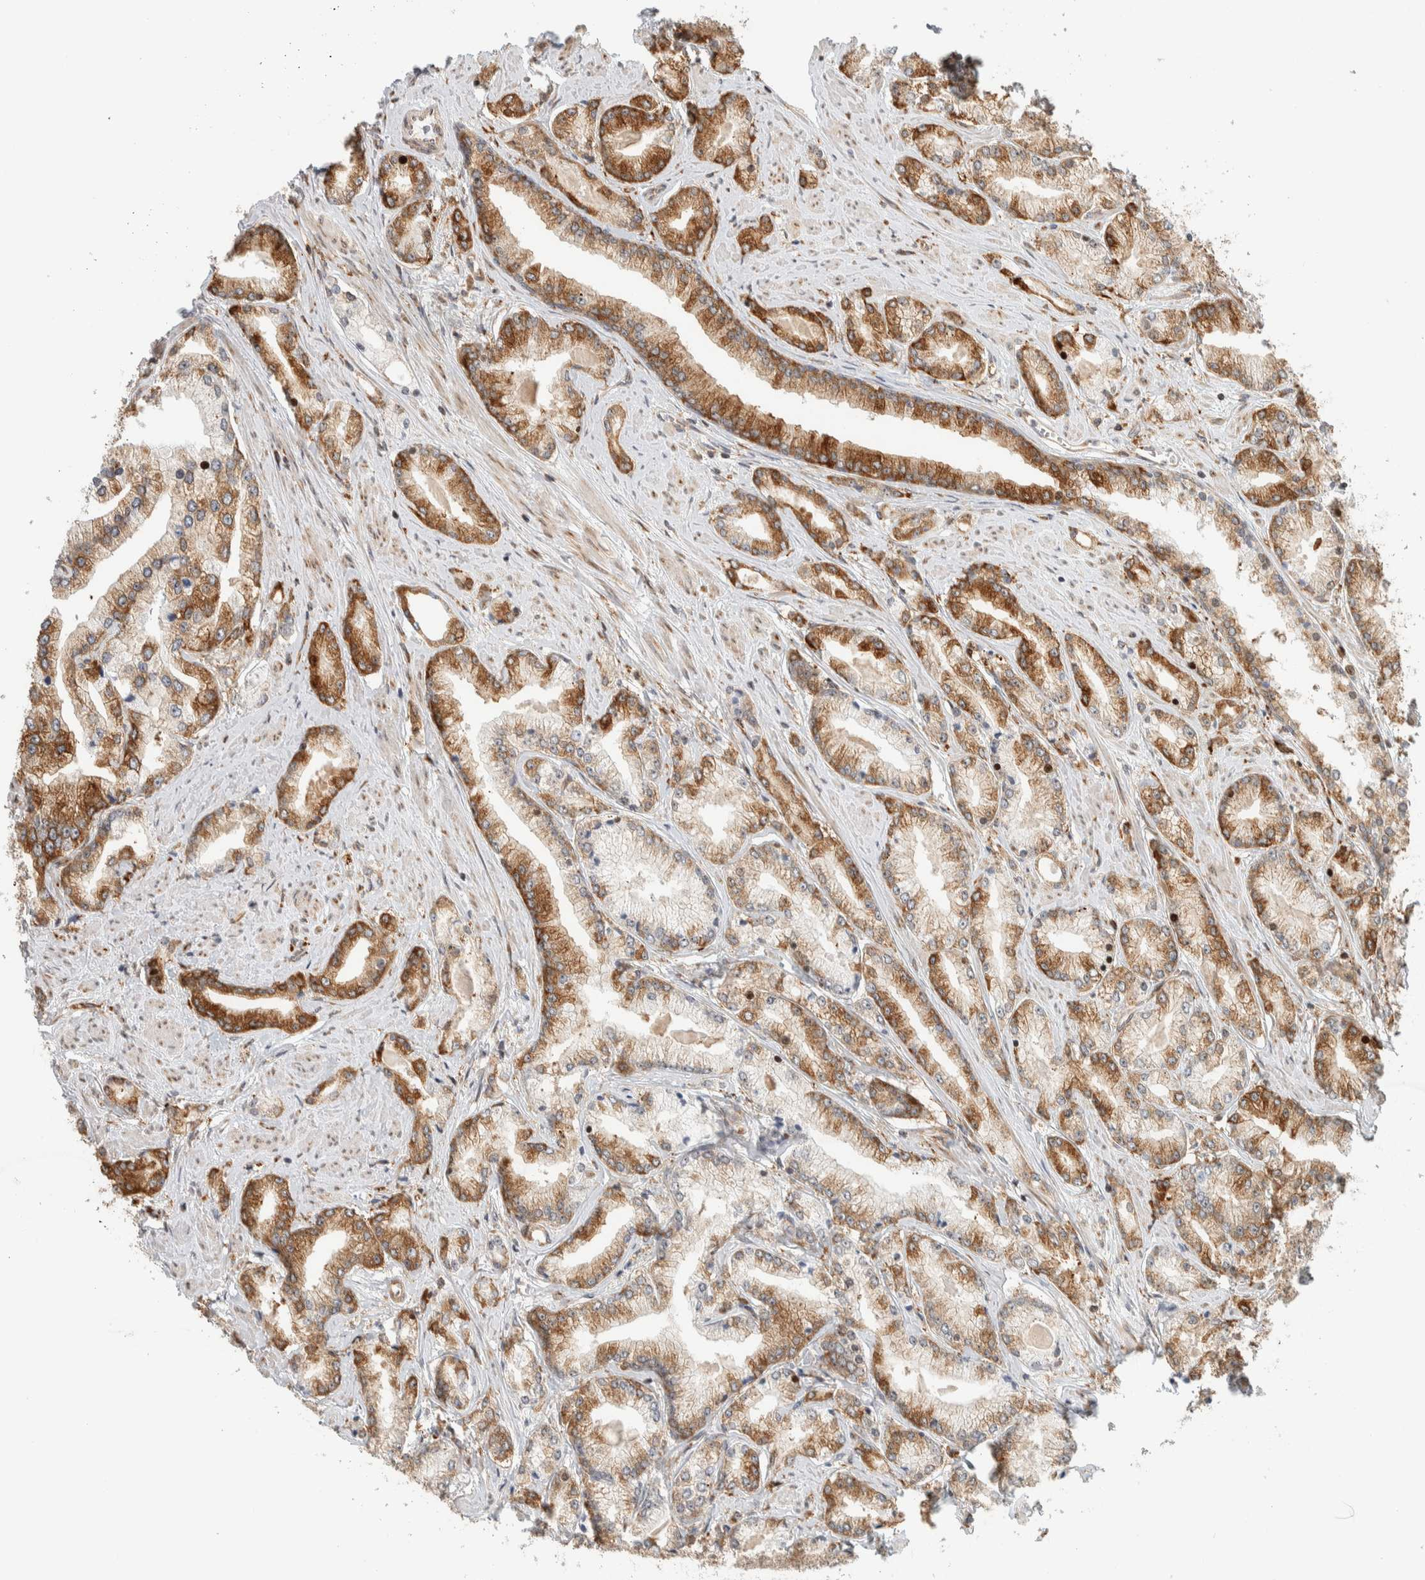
{"staining": {"intensity": "moderate", "quantity": ">75%", "location": "cytoplasmic/membranous"}, "tissue": "prostate cancer", "cell_type": "Tumor cells", "image_type": "cancer", "snomed": [{"axis": "morphology", "description": "Adenocarcinoma, Low grade"}, {"axis": "topography", "description": "Prostate"}], "caption": "Immunohistochemical staining of human prostate cancer shows medium levels of moderate cytoplasmic/membranous expression in approximately >75% of tumor cells. The protein of interest is shown in brown color, while the nuclei are stained blue.", "gene": "LLGL2", "patient": {"sex": "male", "age": 62}}